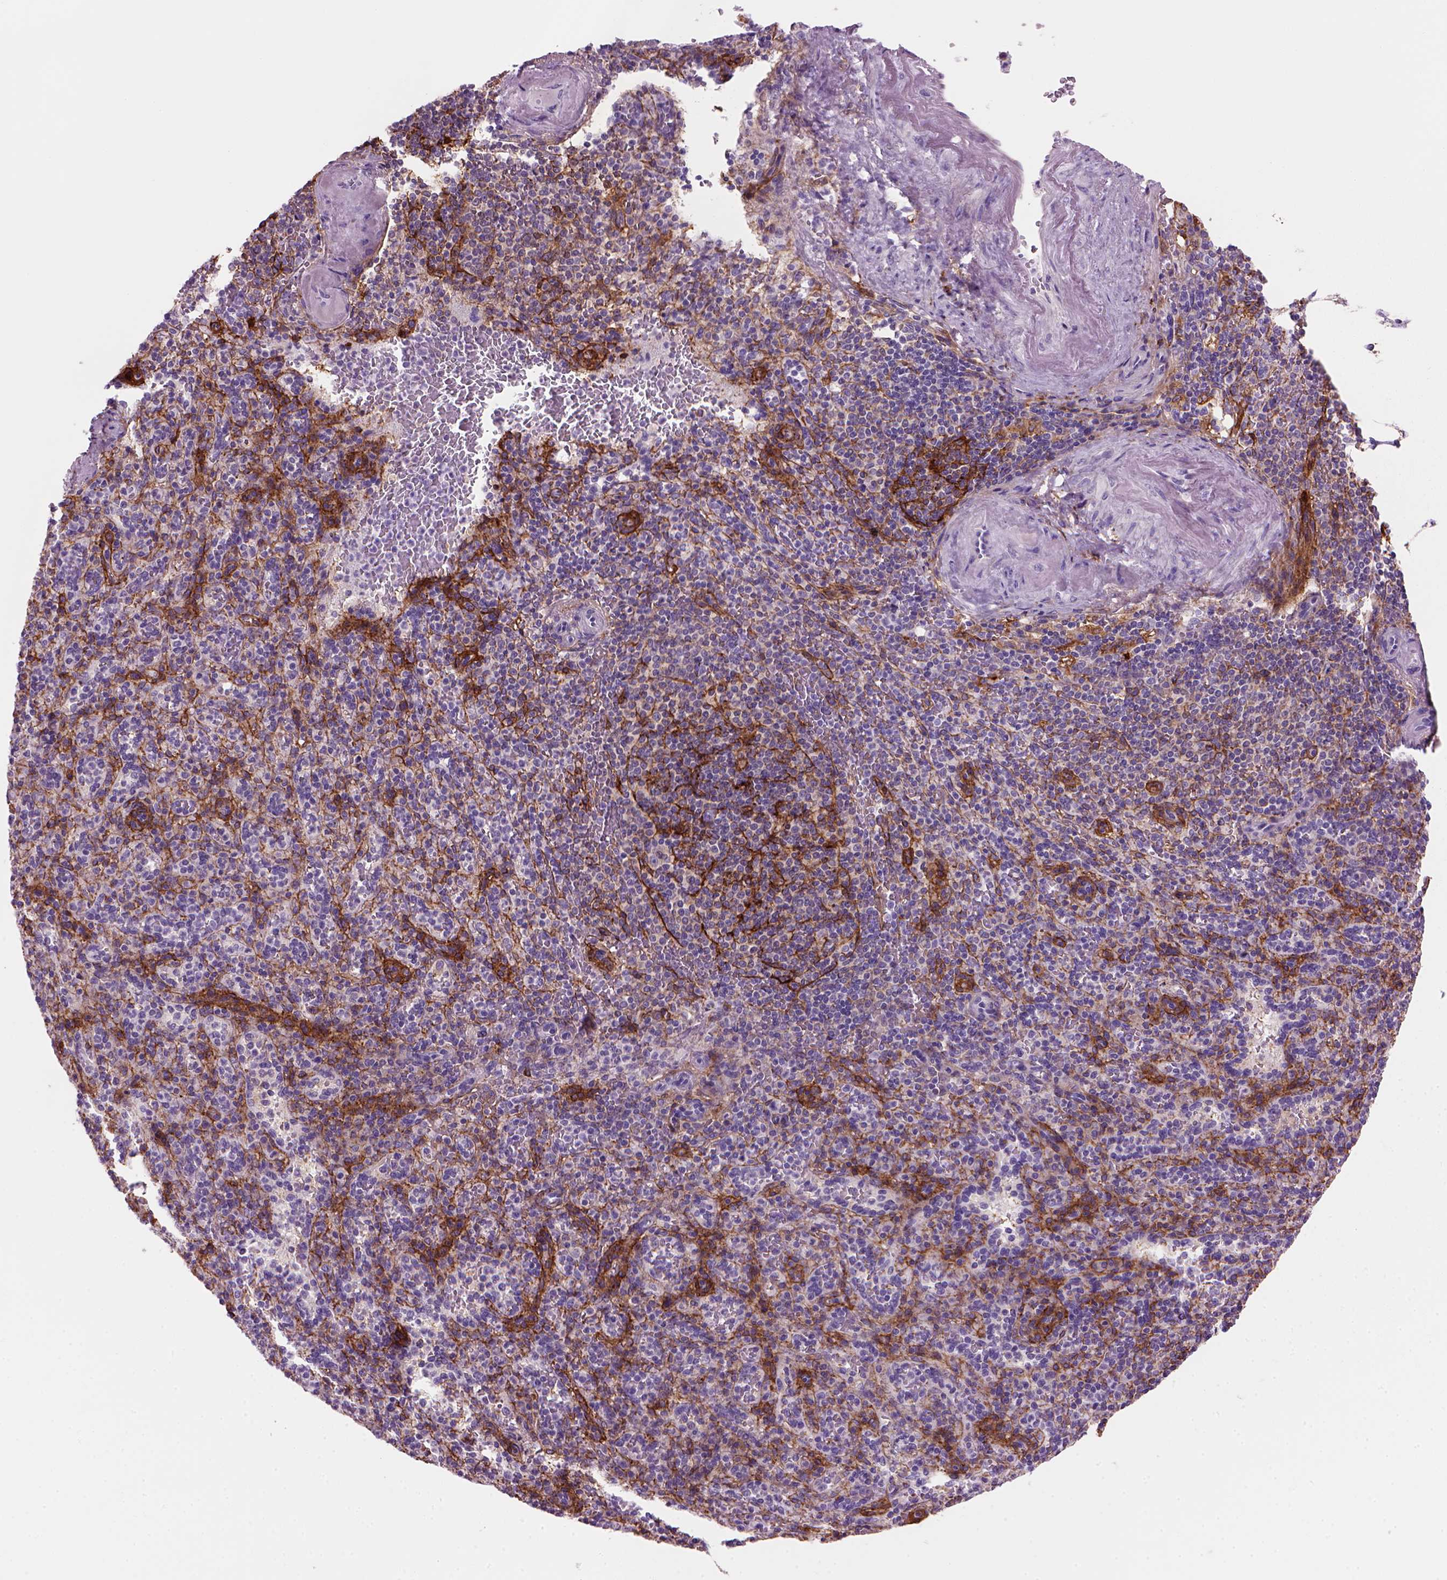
{"staining": {"intensity": "negative", "quantity": "none", "location": "none"}, "tissue": "spleen", "cell_type": "Cells in red pulp", "image_type": "normal", "snomed": [{"axis": "morphology", "description": "Normal tissue, NOS"}, {"axis": "topography", "description": "Spleen"}], "caption": "Immunohistochemistry micrograph of benign spleen stained for a protein (brown), which shows no staining in cells in red pulp.", "gene": "MARCKS", "patient": {"sex": "female", "age": 74}}